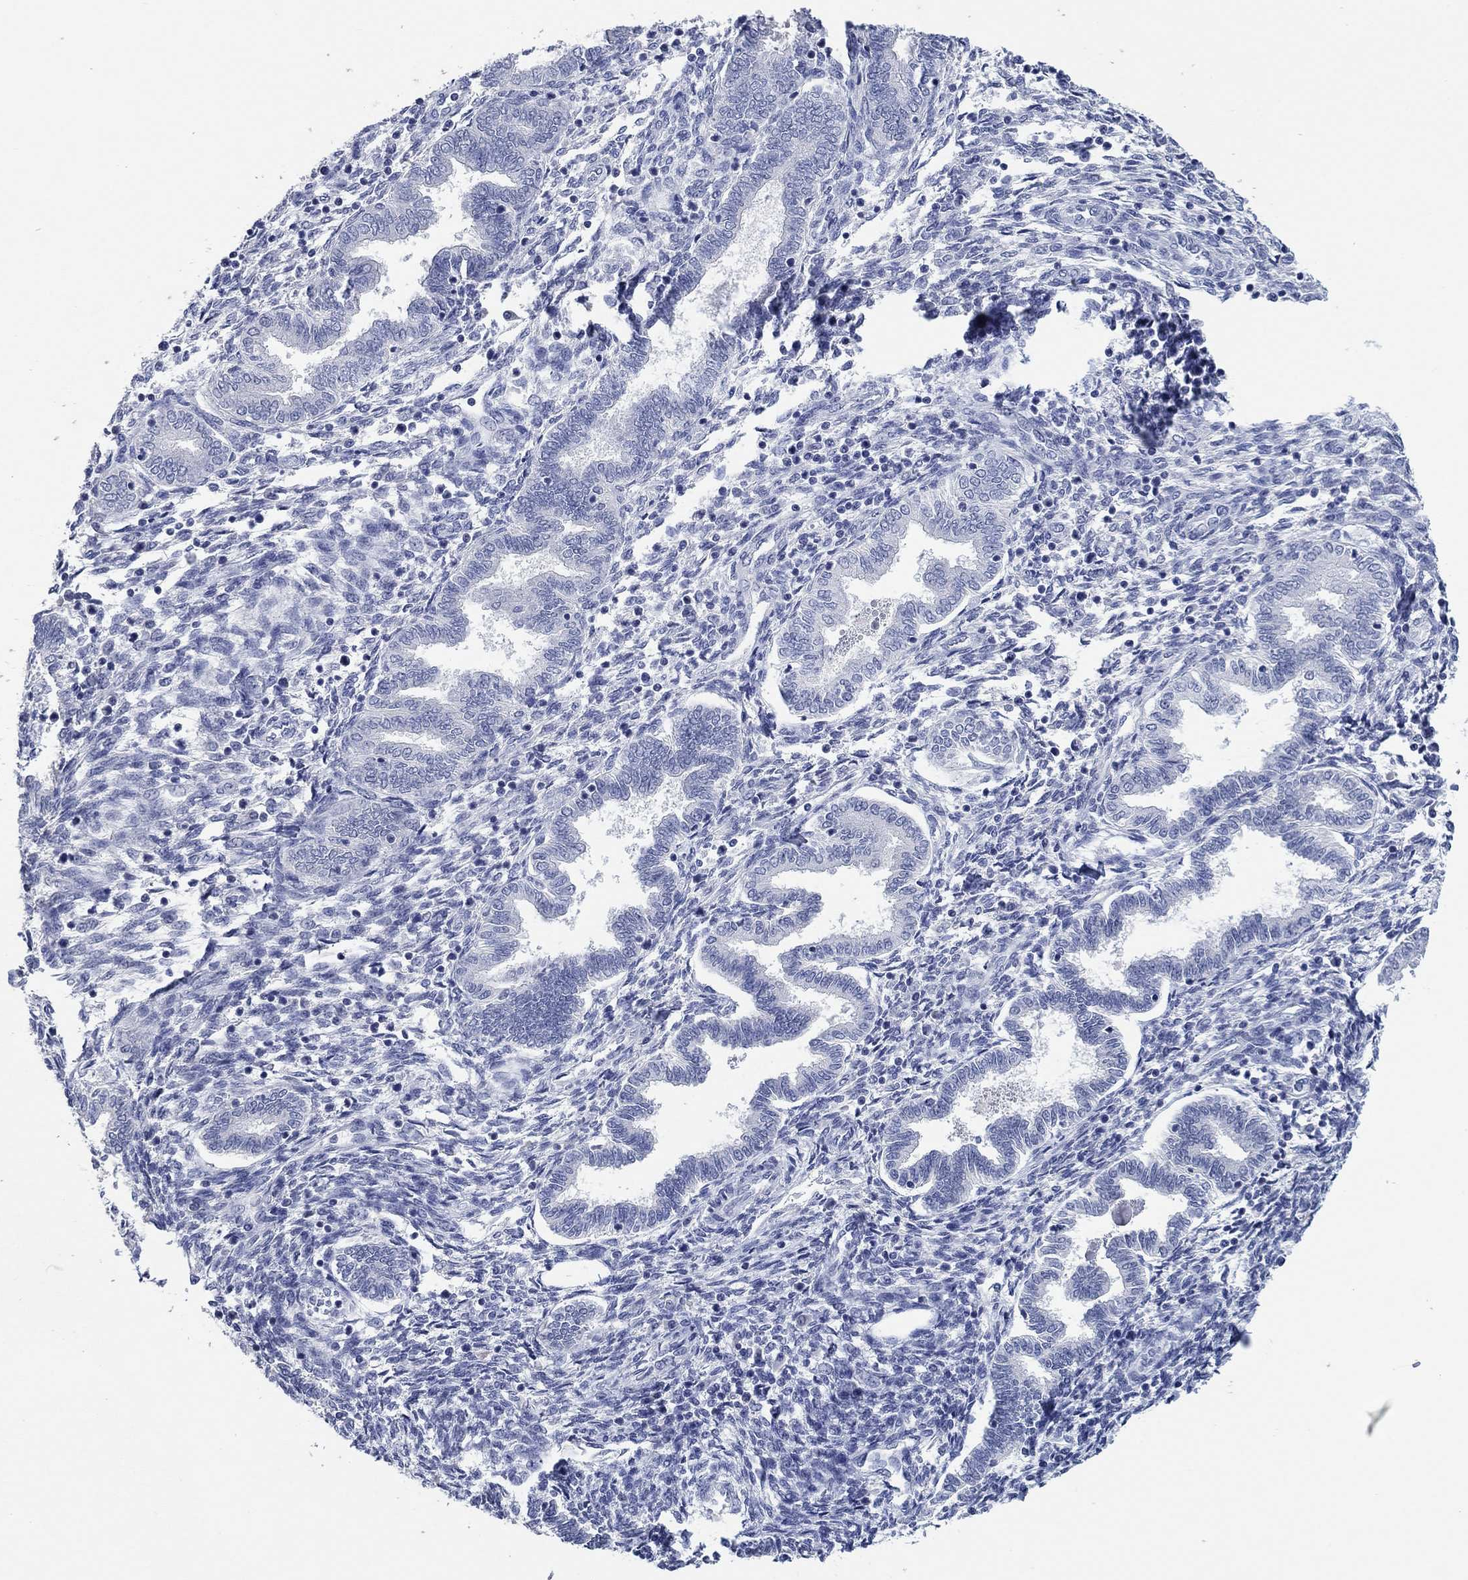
{"staining": {"intensity": "negative", "quantity": "none", "location": "none"}, "tissue": "endometrium", "cell_type": "Cells in endometrial stroma", "image_type": "normal", "snomed": [{"axis": "morphology", "description": "Normal tissue, NOS"}, {"axis": "topography", "description": "Endometrium"}], "caption": "Immunohistochemistry photomicrograph of benign endometrium stained for a protein (brown), which reveals no positivity in cells in endometrial stroma. Brightfield microscopy of immunohistochemistry (IHC) stained with DAB (3,3'-diaminobenzidine) (brown) and hematoxylin (blue), captured at high magnification.", "gene": "POU5F1", "patient": {"sex": "female", "age": 42}}